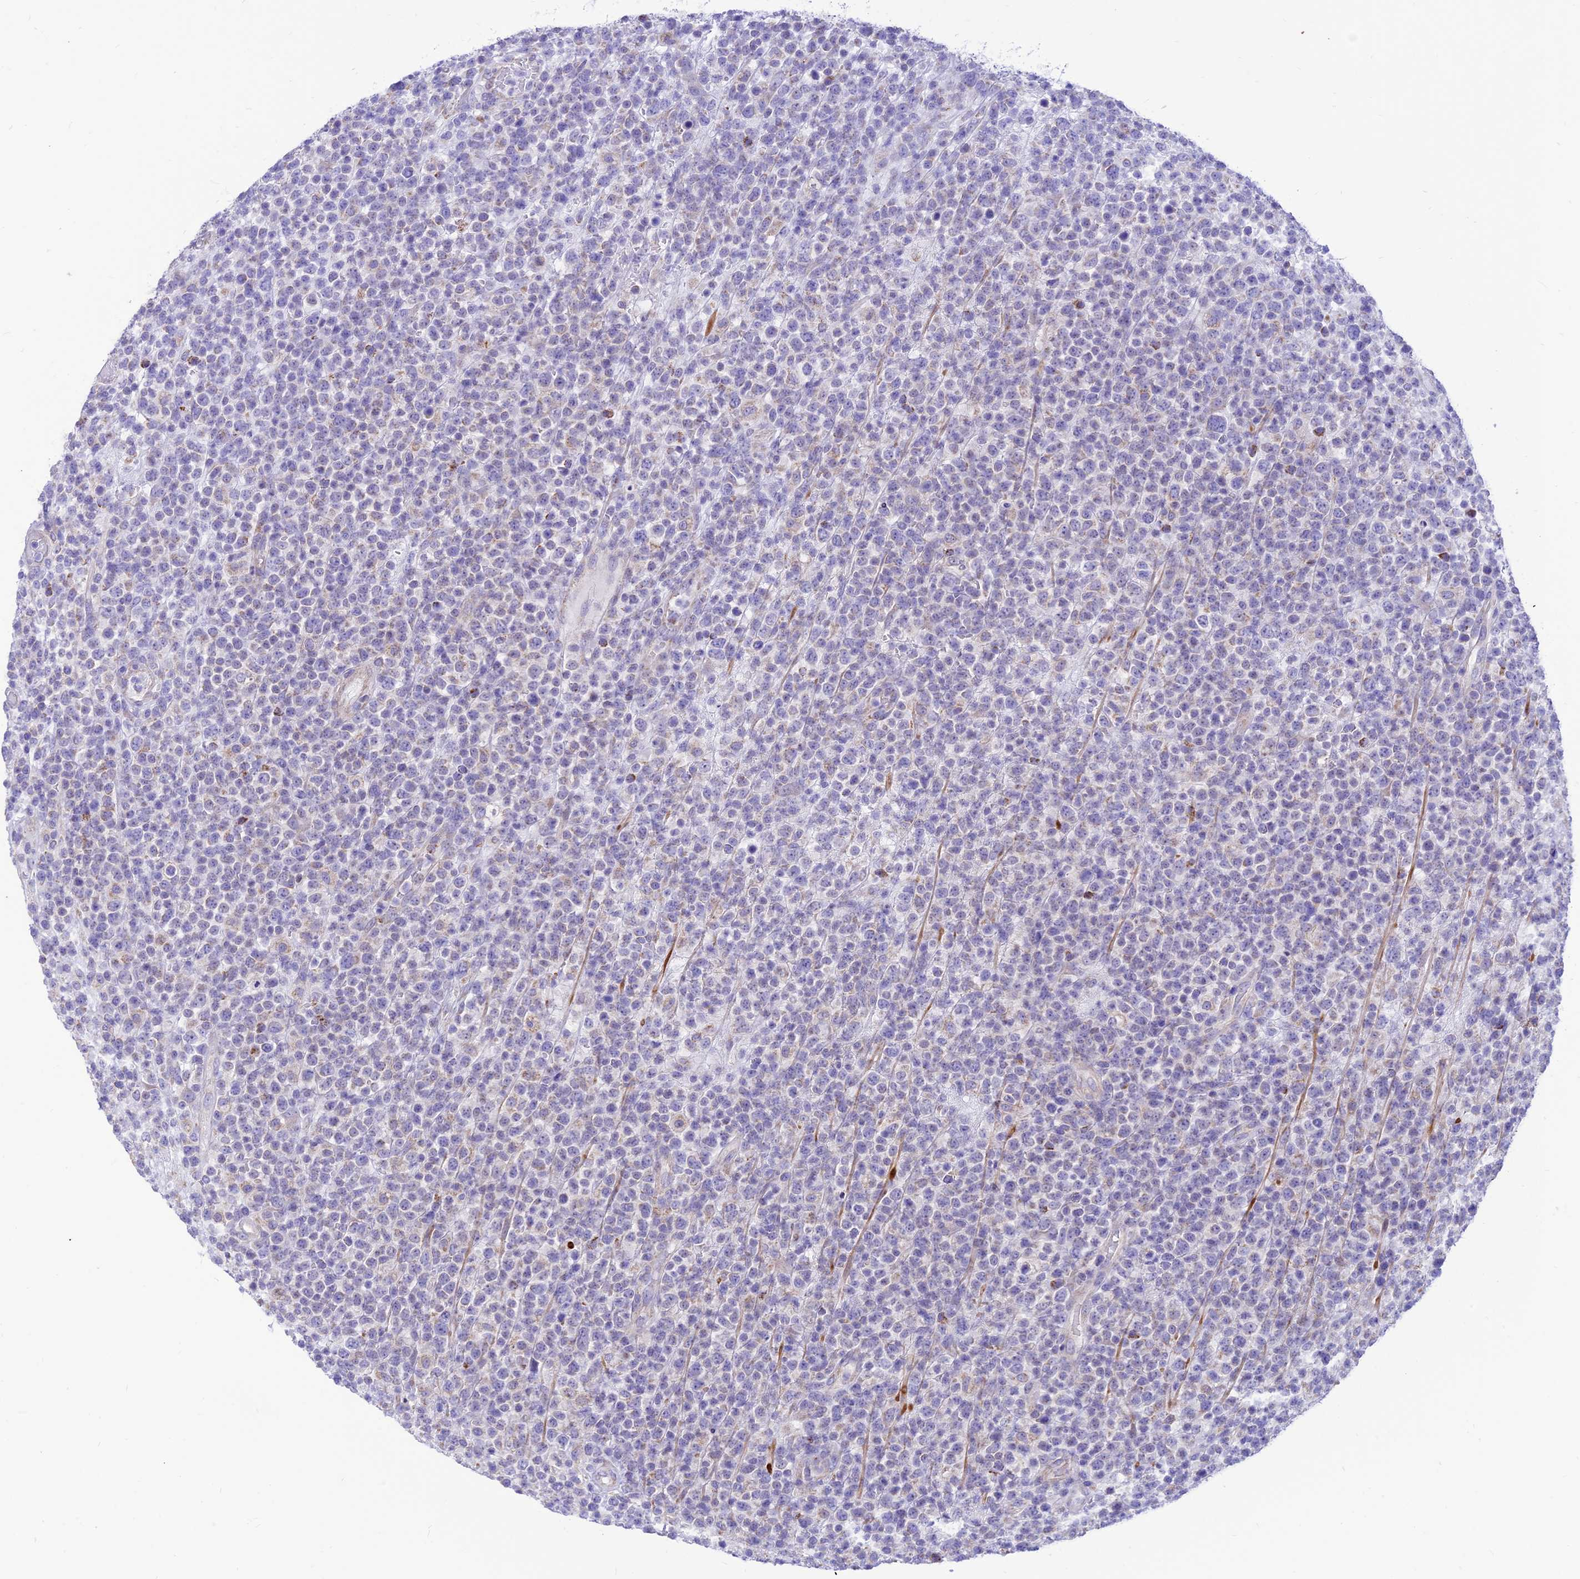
{"staining": {"intensity": "negative", "quantity": "none", "location": "none"}, "tissue": "lymphoma", "cell_type": "Tumor cells", "image_type": "cancer", "snomed": [{"axis": "morphology", "description": "Malignant lymphoma, non-Hodgkin's type, High grade"}, {"axis": "topography", "description": "Colon"}], "caption": "Tumor cells show no significant protein positivity in lymphoma. (DAB (3,3'-diaminobenzidine) IHC, high magnification).", "gene": "FAM186B", "patient": {"sex": "female", "age": 53}}